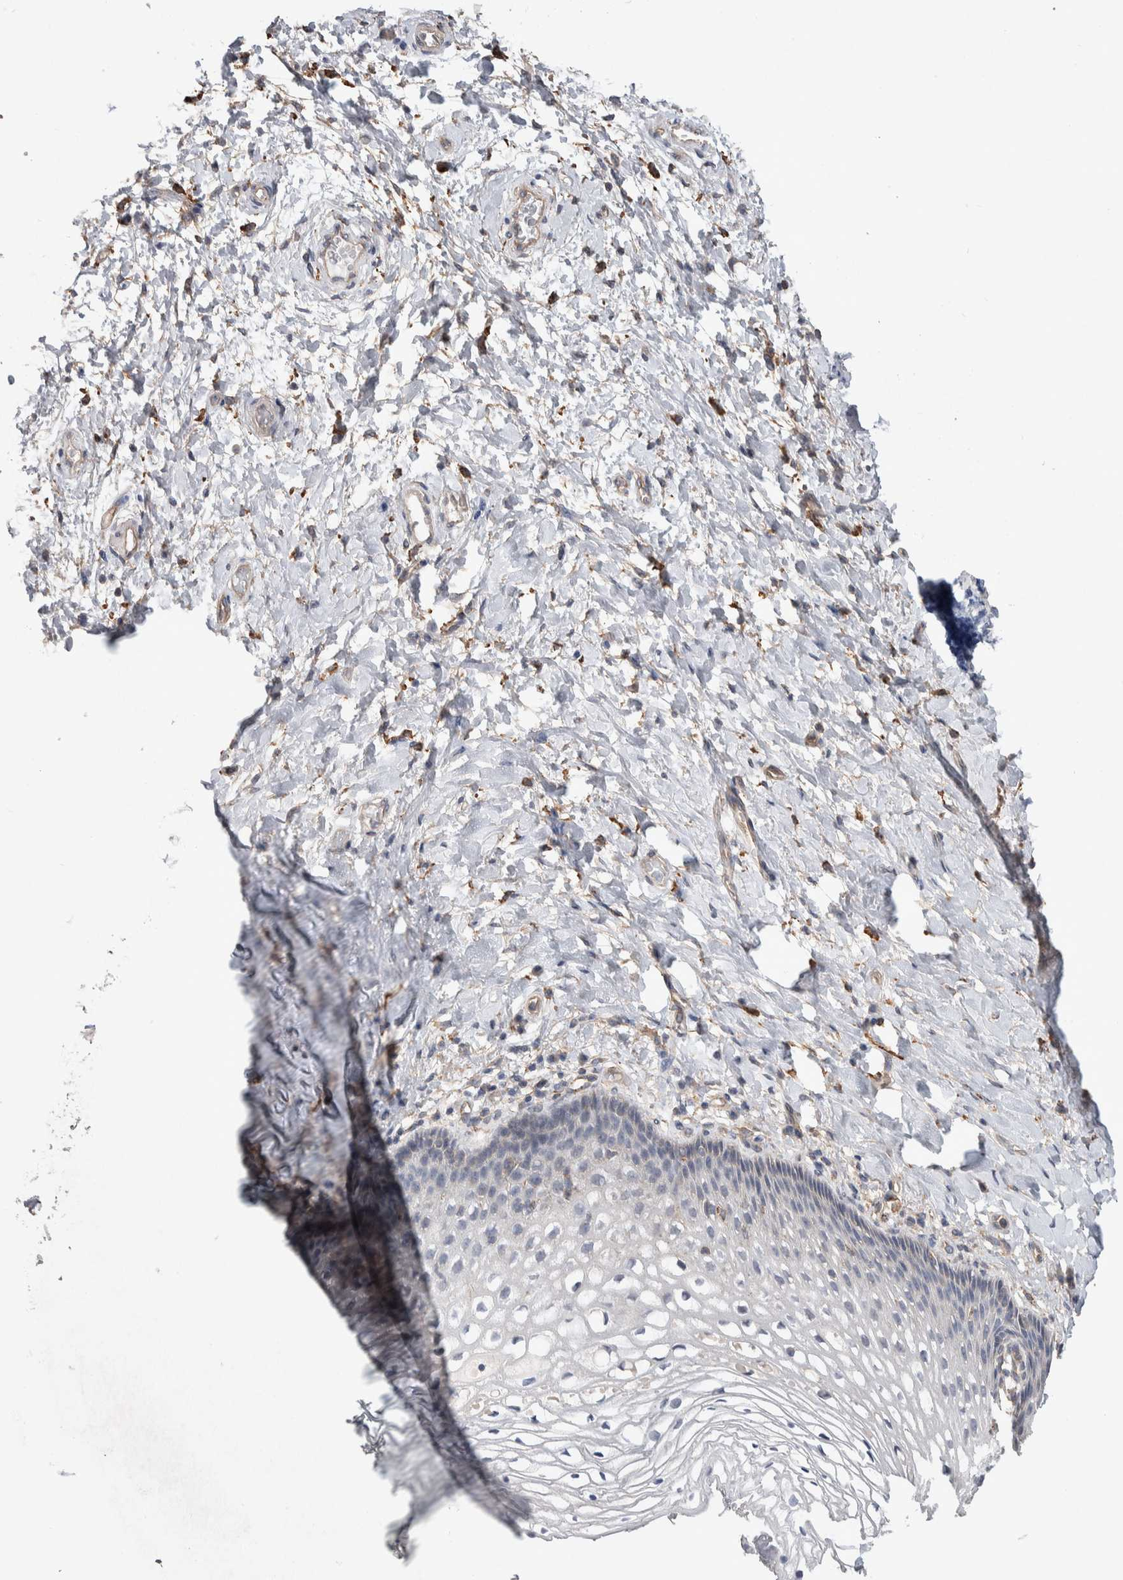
{"staining": {"intensity": "negative", "quantity": "none", "location": "none"}, "tissue": "vagina", "cell_type": "Squamous epithelial cells", "image_type": "normal", "snomed": [{"axis": "morphology", "description": "Normal tissue, NOS"}, {"axis": "topography", "description": "Vagina"}], "caption": "This image is of benign vagina stained with immunohistochemistry to label a protein in brown with the nuclei are counter-stained blue. There is no staining in squamous epithelial cells.", "gene": "GCNA", "patient": {"sex": "female", "age": 60}}